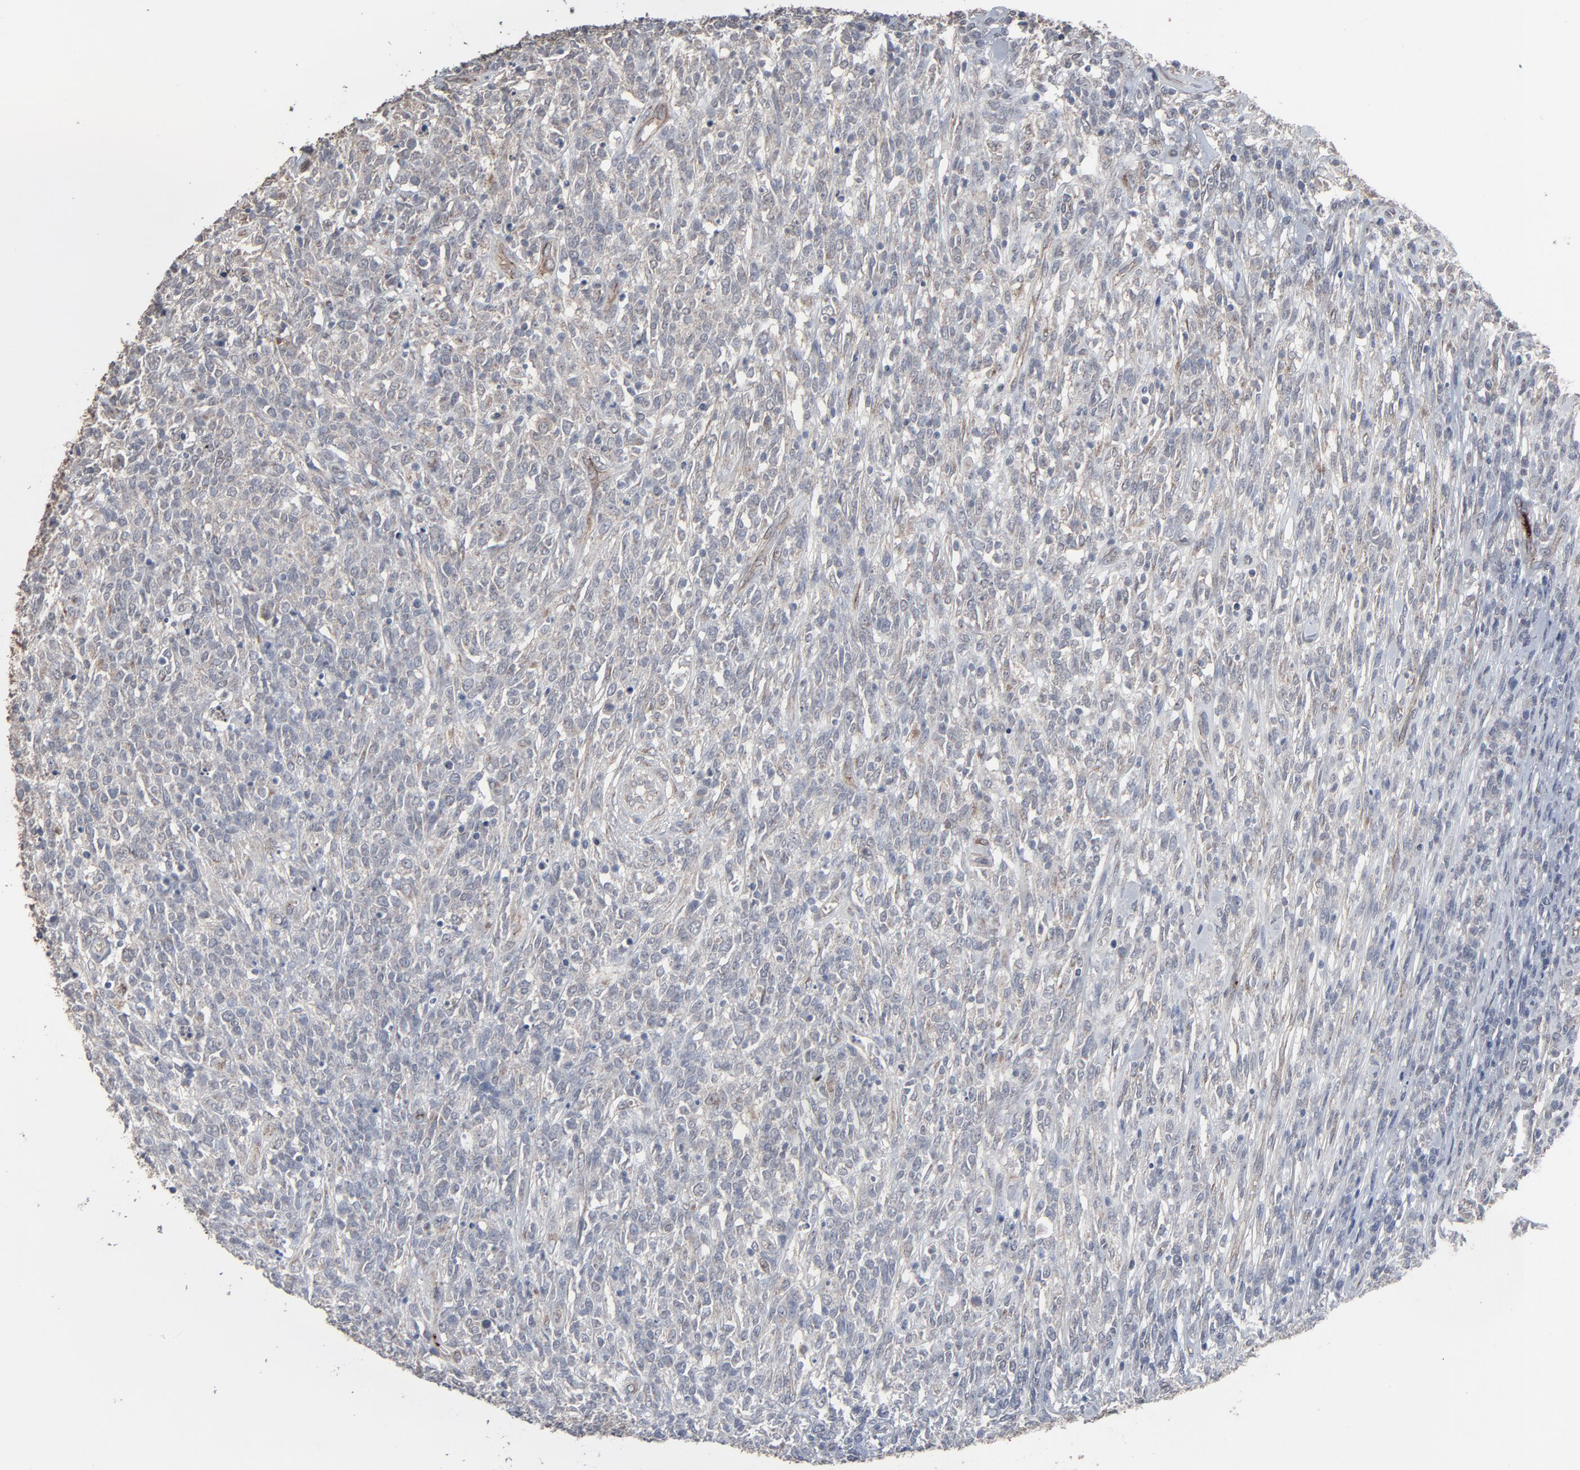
{"staining": {"intensity": "negative", "quantity": "none", "location": "none"}, "tissue": "lymphoma", "cell_type": "Tumor cells", "image_type": "cancer", "snomed": [{"axis": "morphology", "description": "Malignant lymphoma, non-Hodgkin's type, High grade"}, {"axis": "topography", "description": "Lymph node"}], "caption": "Immunohistochemical staining of human malignant lymphoma, non-Hodgkin's type (high-grade) displays no significant expression in tumor cells.", "gene": "JAM3", "patient": {"sex": "female", "age": 73}}